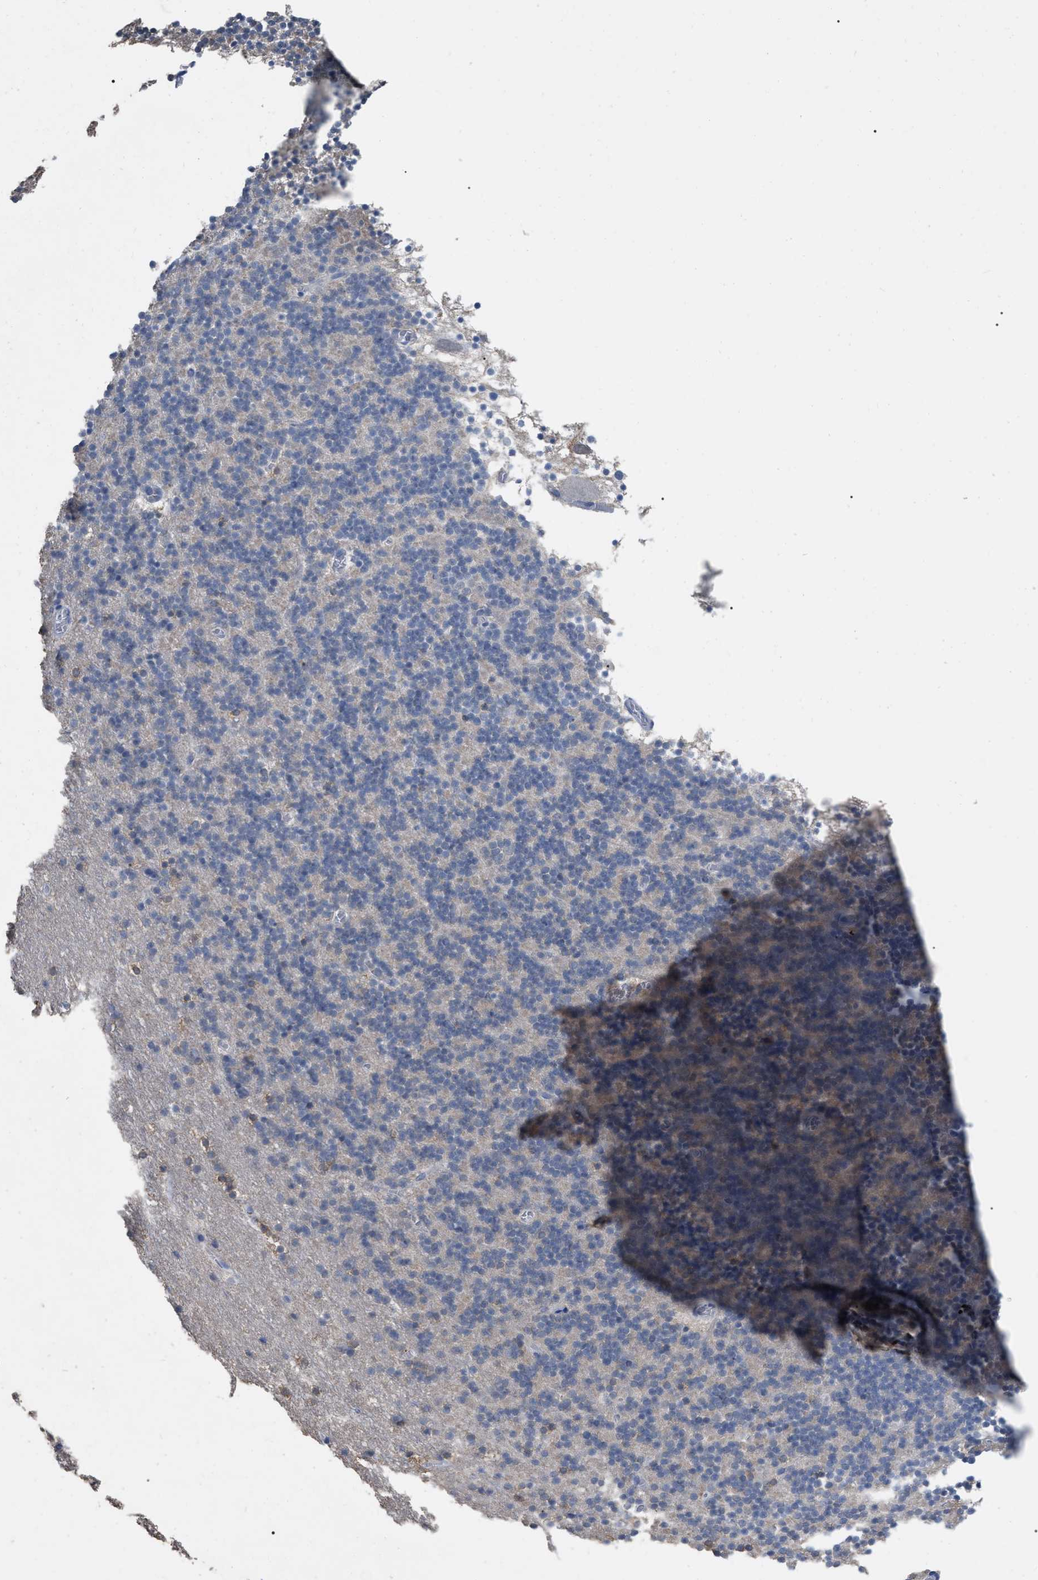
{"staining": {"intensity": "negative", "quantity": "none", "location": "none"}, "tissue": "cerebellum", "cell_type": "Cells in granular layer", "image_type": "normal", "snomed": [{"axis": "morphology", "description": "Normal tissue, NOS"}, {"axis": "topography", "description": "Cerebellum"}], "caption": "IHC of benign cerebellum exhibits no expression in cells in granular layer. (IHC, brightfield microscopy, high magnification).", "gene": "GPR179", "patient": {"sex": "male", "age": 45}}